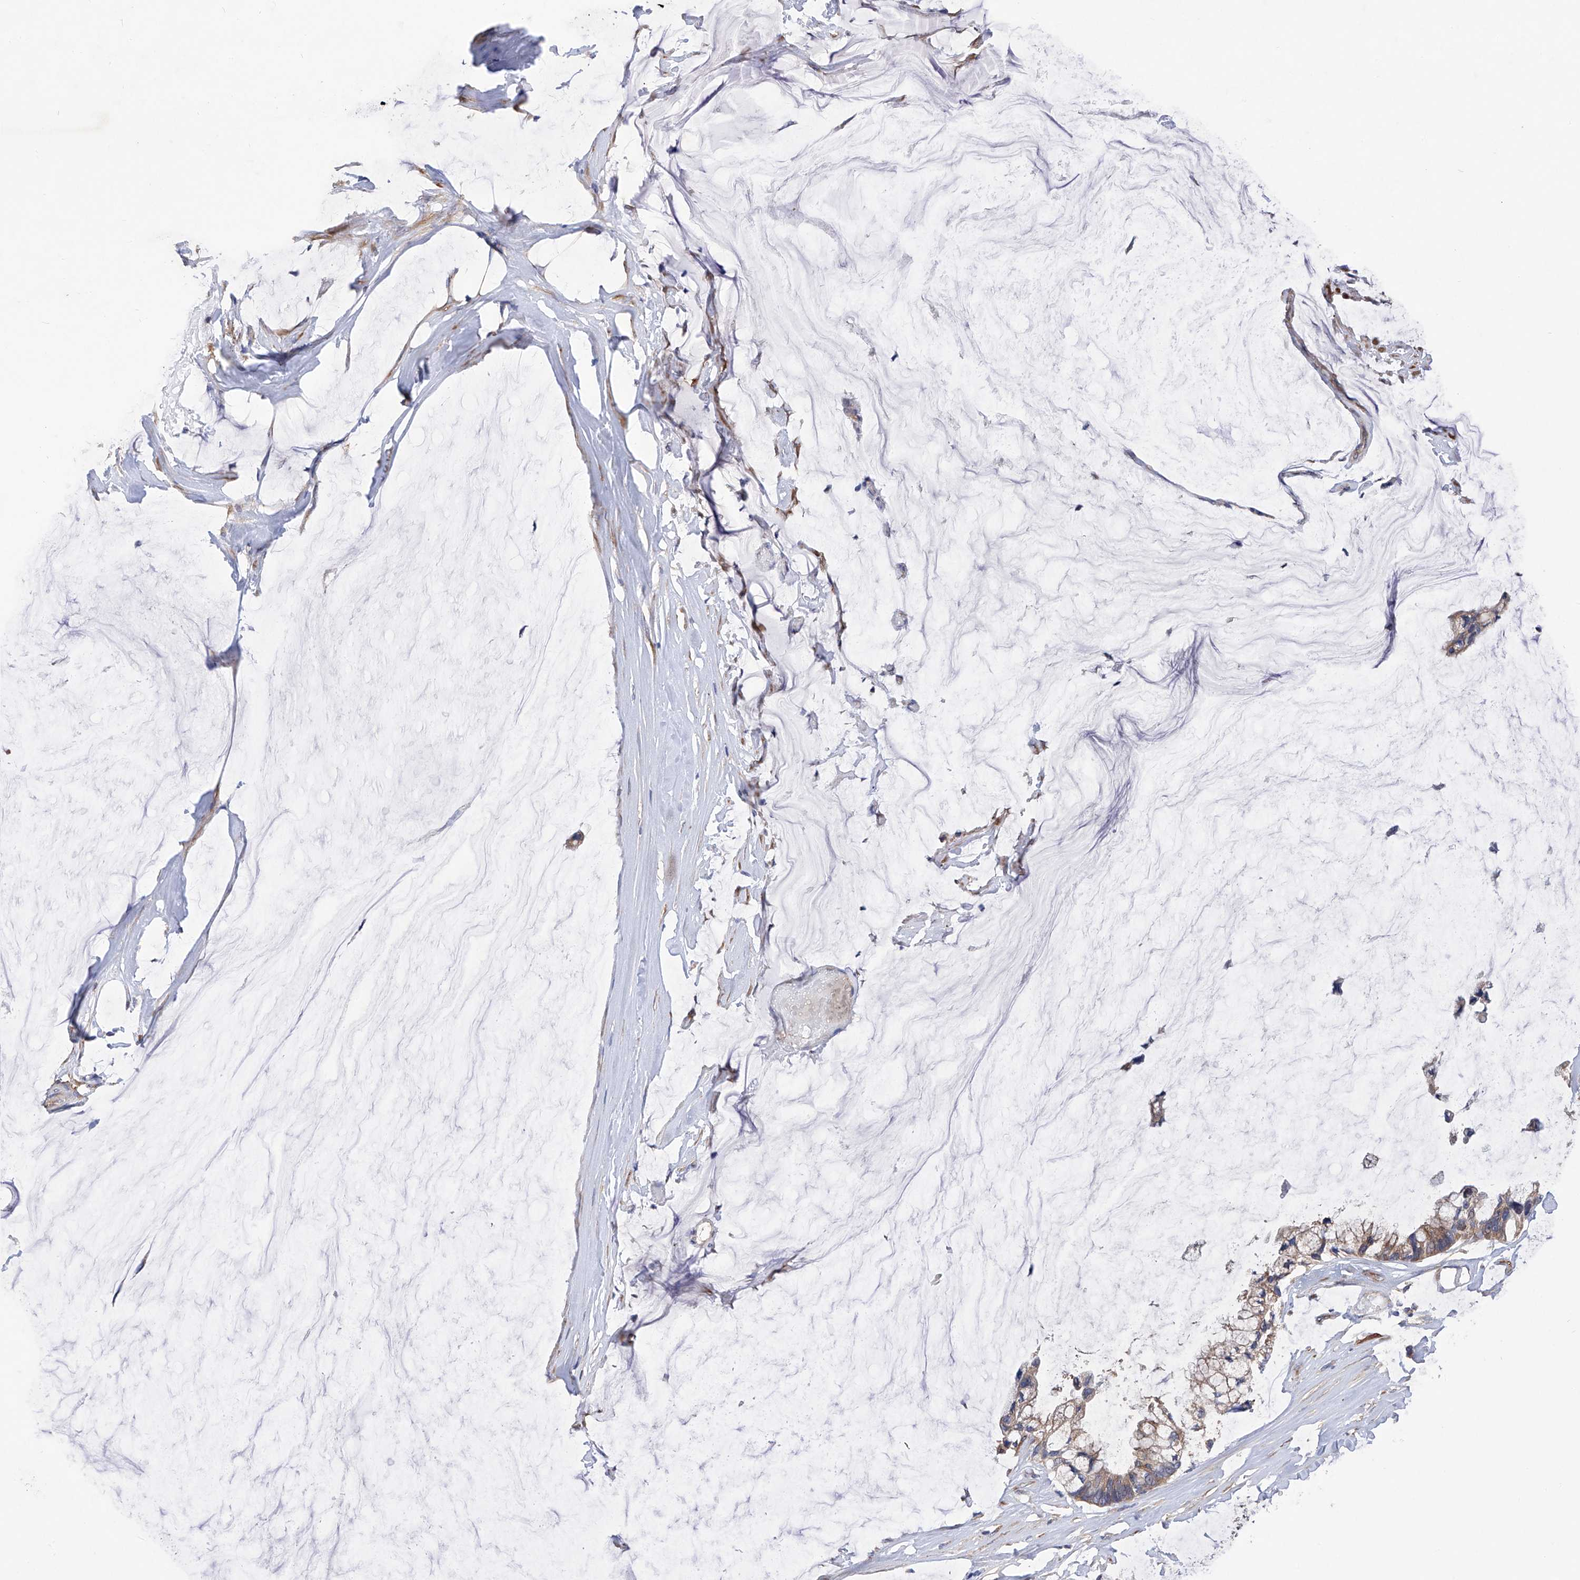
{"staining": {"intensity": "moderate", "quantity": ">75%", "location": "cytoplasmic/membranous"}, "tissue": "ovarian cancer", "cell_type": "Tumor cells", "image_type": "cancer", "snomed": [{"axis": "morphology", "description": "Cystadenocarcinoma, mucinous, NOS"}, {"axis": "topography", "description": "Ovary"}], "caption": "The immunohistochemical stain labels moderate cytoplasmic/membranous expression in tumor cells of mucinous cystadenocarcinoma (ovarian) tissue.", "gene": "INPP5B", "patient": {"sex": "female", "age": 39}}